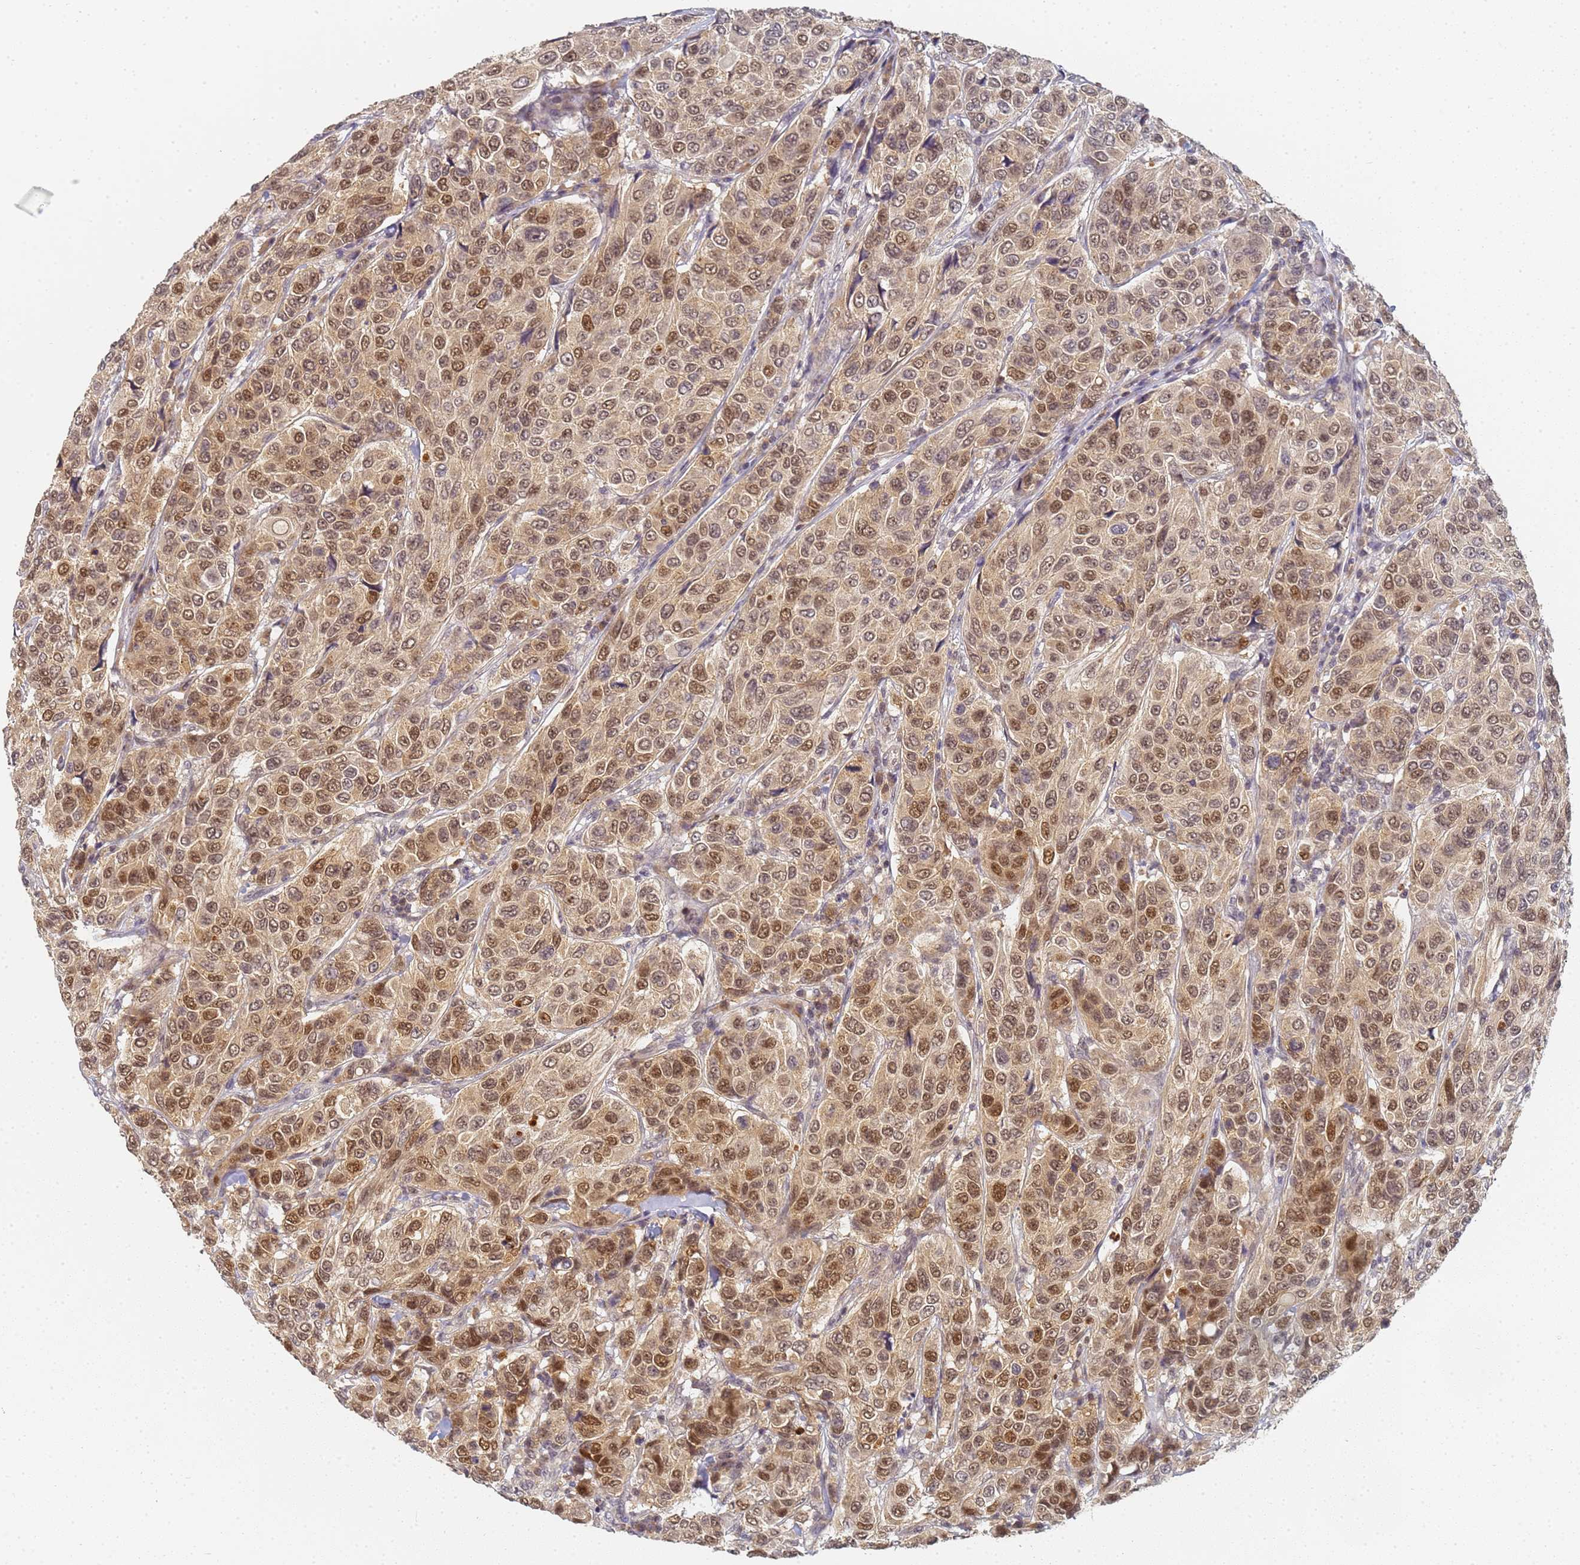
{"staining": {"intensity": "moderate", "quantity": ">75%", "location": "nuclear"}, "tissue": "breast cancer", "cell_type": "Tumor cells", "image_type": "cancer", "snomed": [{"axis": "morphology", "description": "Duct carcinoma"}, {"axis": "topography", "description": "Breast"}], "caption": "Tumor cells exhibit medium levels of moderate nuclear expression in approximately >75% of cells in human breast cancer. The staining is performed using DAB (3,3'-diaminobenzidine) brown chromogen to label protein expression. The nuclei are counter-stained blue using hematoxylin.", "gene": "HMCES", "patient": {"sex": "female", "age": 55}}